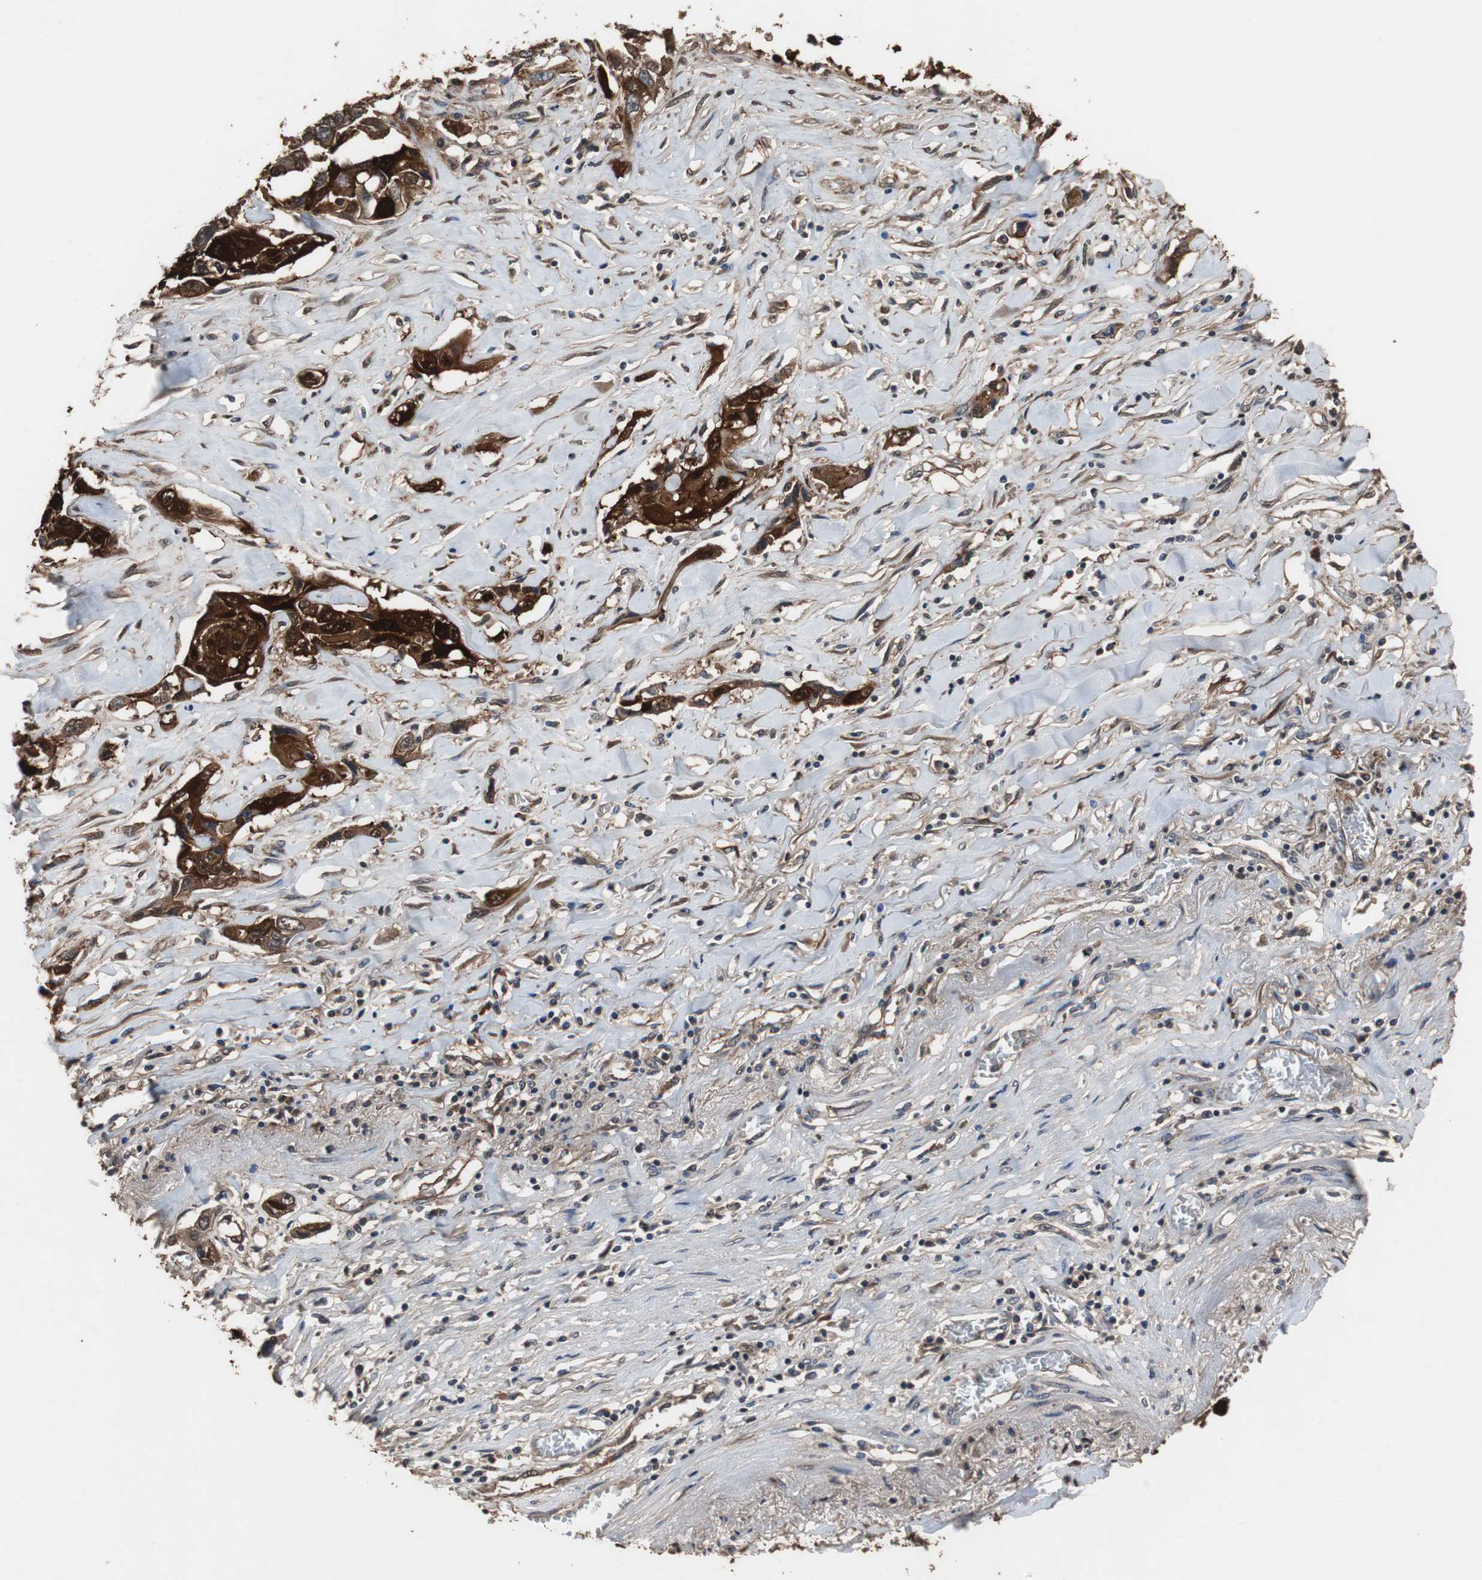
{"staining": {"intensity": "strong", "quantity": ">75%", "location": "cytoplasmic/membranous,nuclear"}, "tissue": "lung cancer", "cell_type": "Tumor cells", "image_type": "cancer", "snomed": [{"axis": "morphology", "description": "Squamous cell carcinoma, NOS"}, {"axis": "topography", "description": "Lung"}], "caption": "The photomicrograph demonstrates staining of lung cancer (squamous cell carcinoma), revealing strong cytoplasmic/membranous and nuclear protein staining (brown color) within tumor cells.", "gene": "NDRG1", "patient": {"sex": "male", "age": 71}}